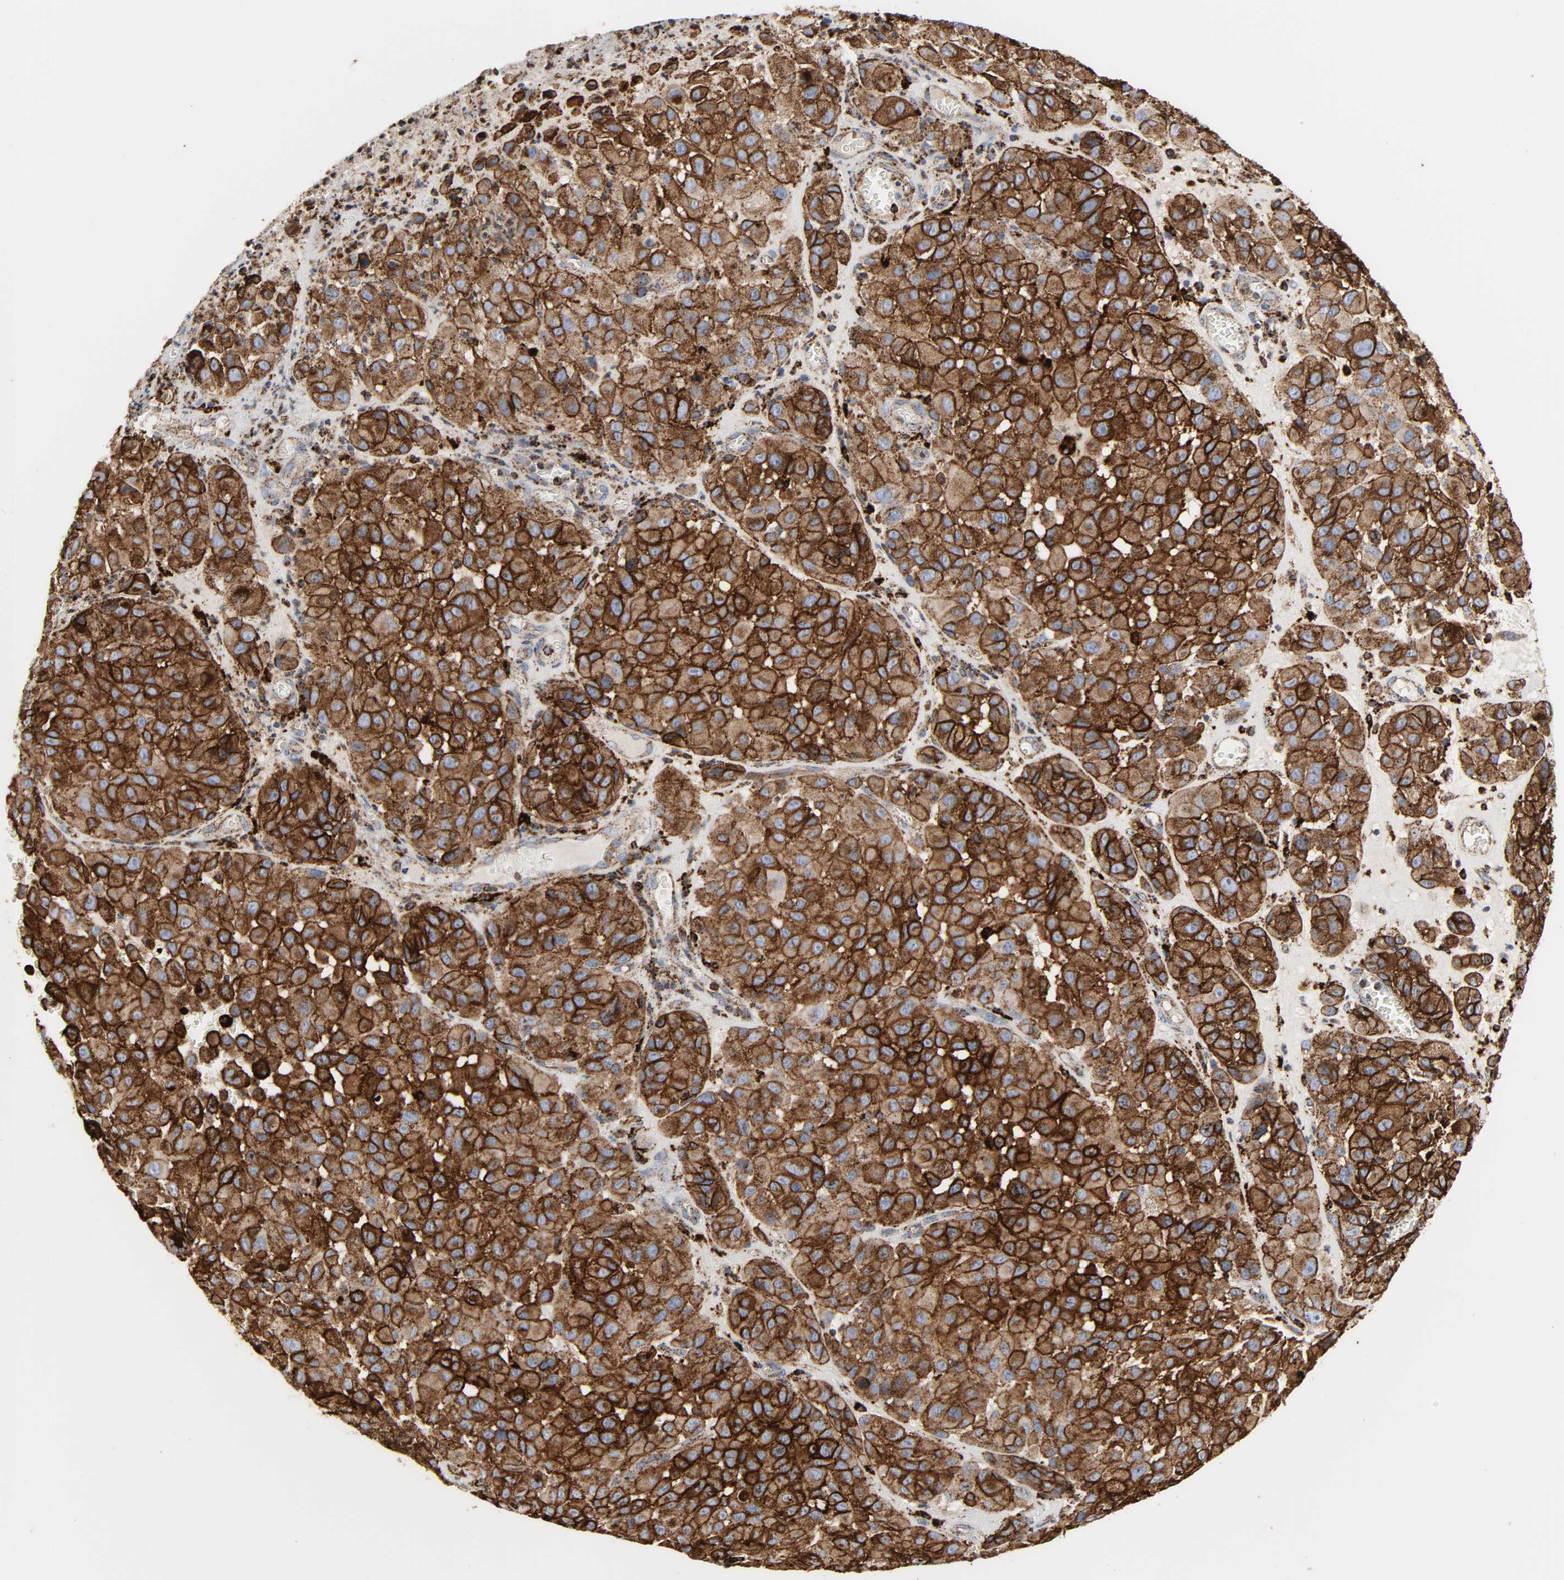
{"staining": {"intensity": "strong", "quantity": ">75%", "location": "cytoplasmic/membranous"}, "tissue": "melanoma", "cell_type": "Tumor cells", "image_type": "cancer", "snomed": [{"axis": "morphology", "description": "Malignant melanoma, NOS"}, {"axis": "topography", "description": "Skin"}], "caption": "This image shows immunohistochemistry (IHC) staining of human melanoma, with high strong cytoplasmic/membranous expression in approximately >75% of tumor cells.", "gene": "PSAP", "patient": {"sex": "female", "age": 21}}